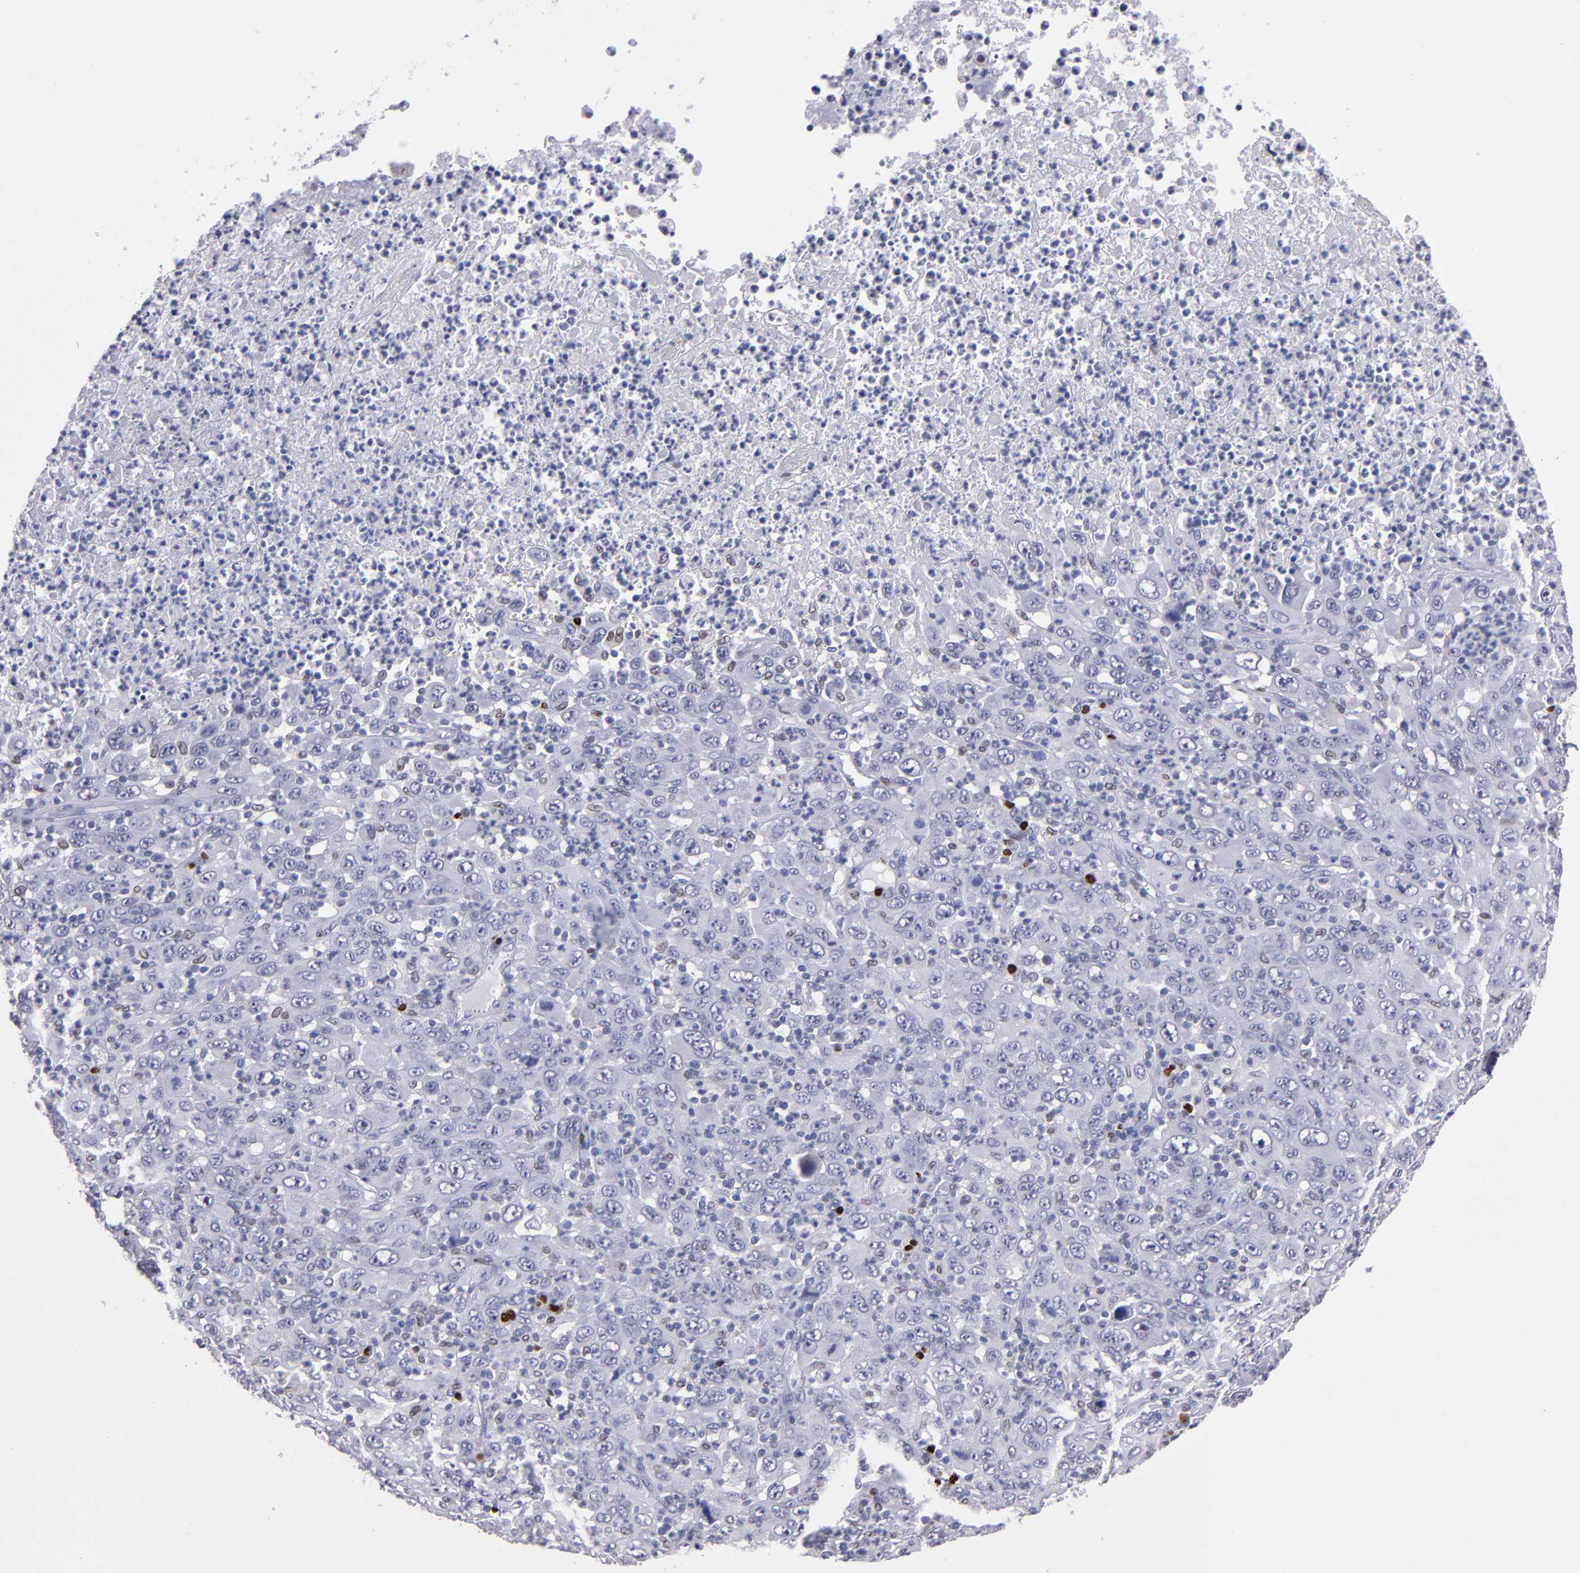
{"staining": {"intensity": "negative", "quantity": "none", "location": "none"}, "tissue": "melanoma", "cell_type": "Tumor cells", "image_type": "cancer", "snomed": [{"axis": "morphology", "description": "Malignant melanoma, Metastatic site"}, {"axis": "topography", "description": "Skin"}], "caption": "Tumor cells show no significant staining in melanoma.", "gene": "IRF8", "patient": {"sex": "female", "age": 56}}